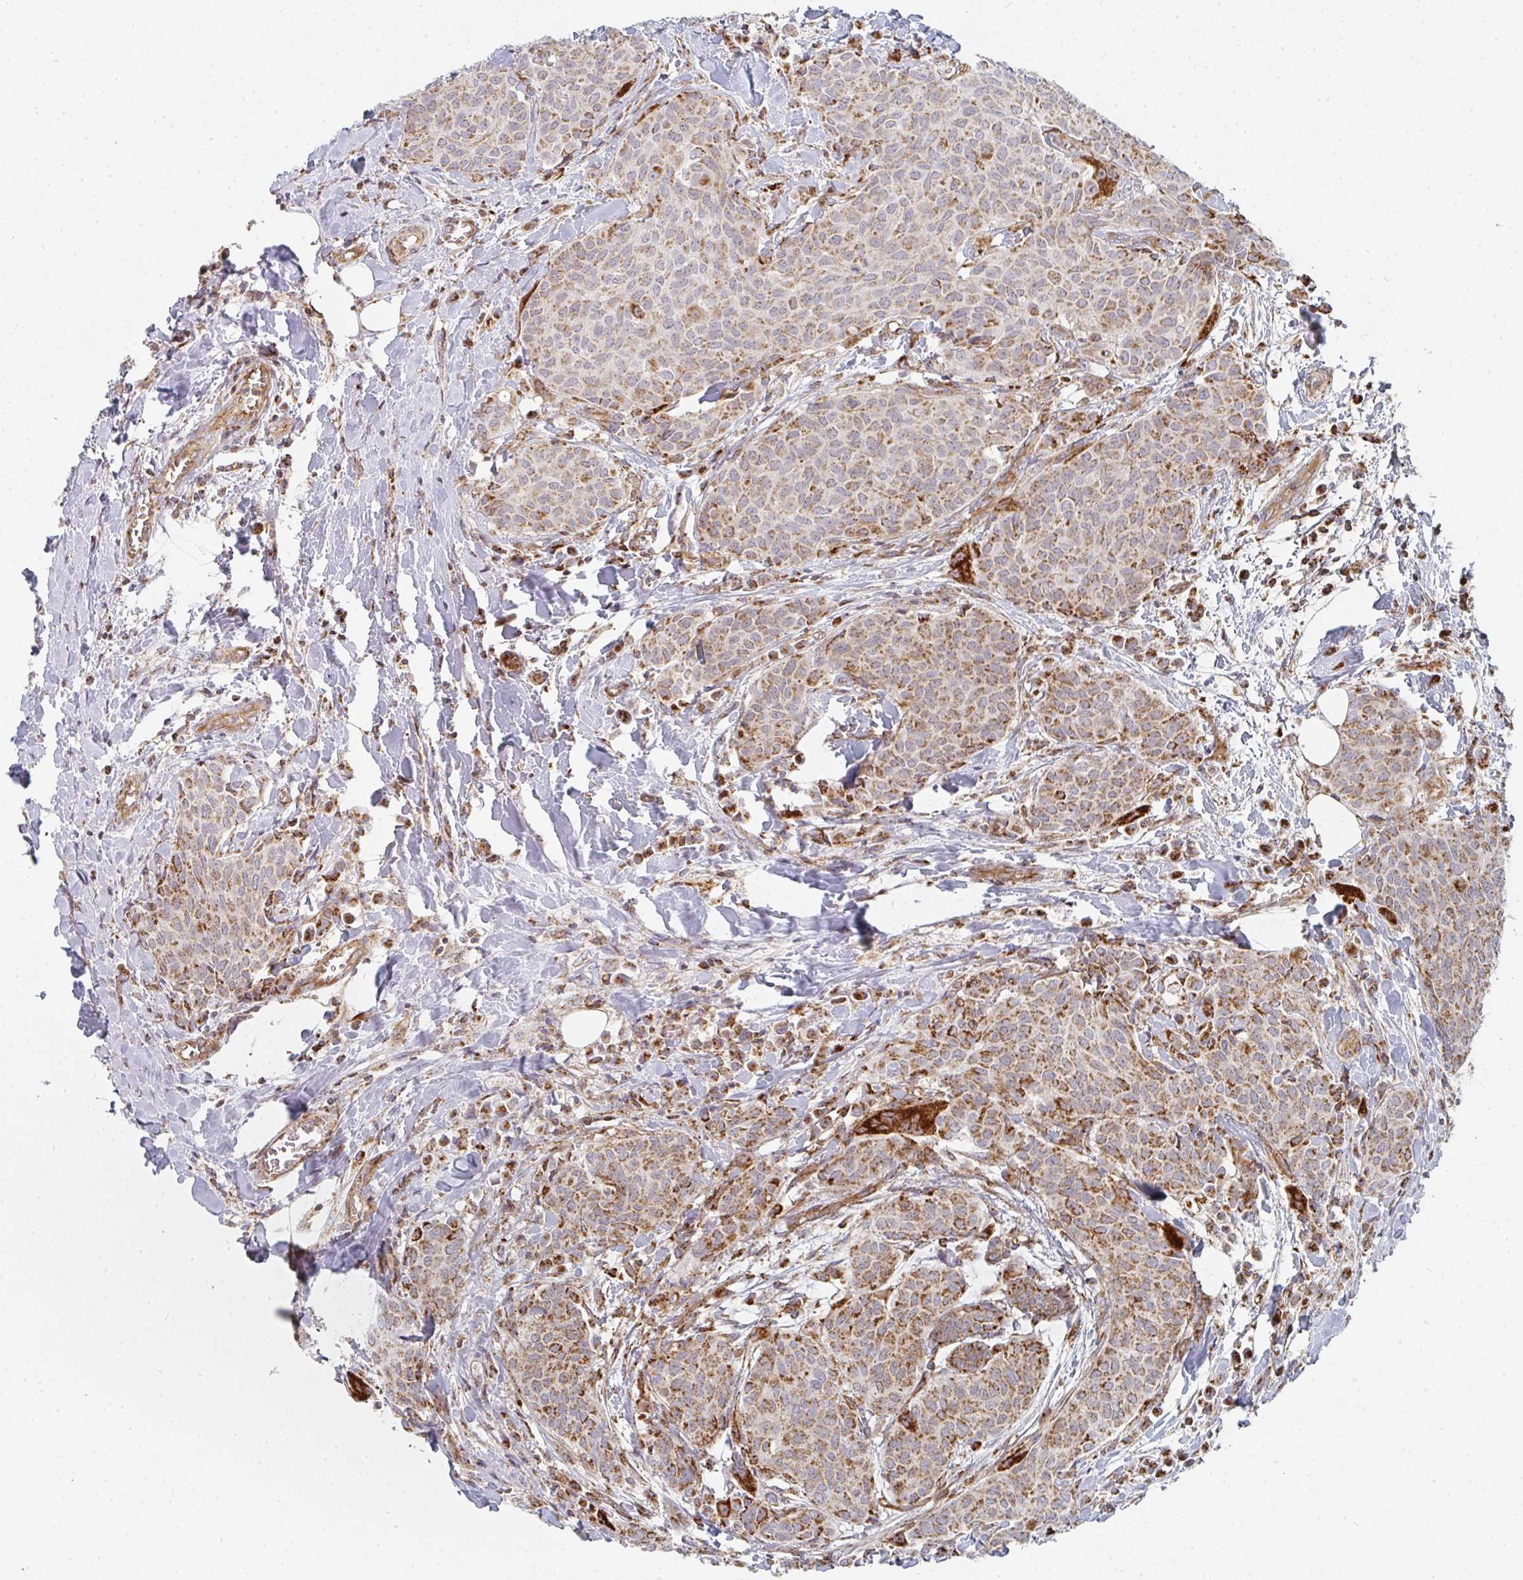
{"staining": {"intensity": "moderate", "quantity": ">75%", "location": "cytoplasmic/membranous"}, "tissue": "breast cancer", "cell_type": "Tumor cells", "image_type": "cancer", "snomed": [{"axis": "morphology", "description": "Duct carcinoma"}, {"axis": "topography", "description": "Breast"}], "caption": "This is a photomicrograph of IHC staining of breast cancer, which shows moderate positivity in the cytoplasmic/membranous of tumor cells.", "gene": "ZNF526", "patient": {"sex": "female", "age": 47}}